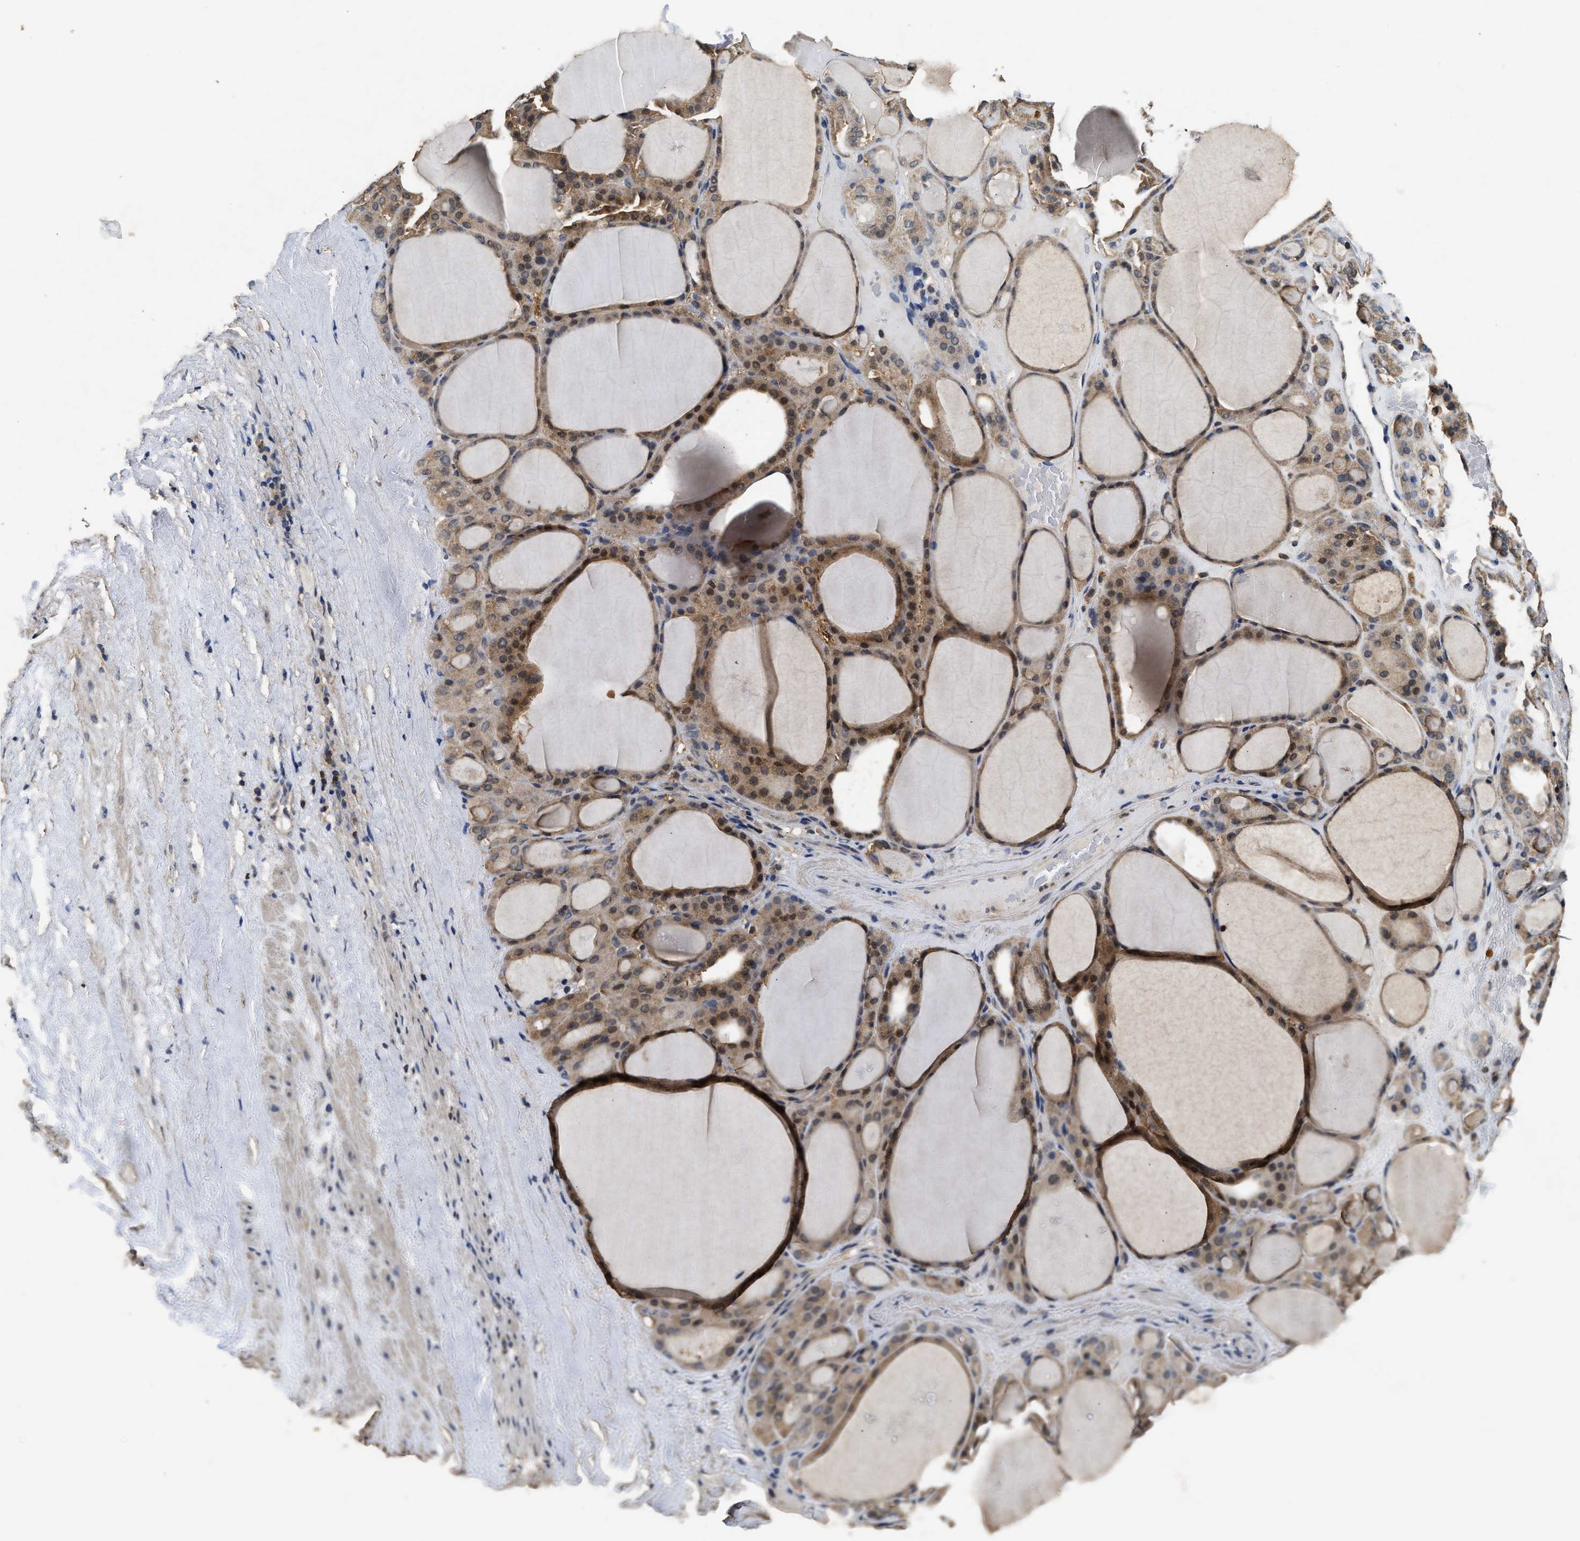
{"staining": {"intensity": "moderate", "quantity": ">75%", "location": "cytoplasmic/membranous,nuclear"}, "tissue": "thyroid gland", "cell_type": "Glandular cells", "image_type": "normal", "snomed": [{"axis": "morphology", "description": "Normal tissue, NOS"}, {"axis": "morphology", "description": "Carcinoma, NOS"}, {"axis": "topography", "description": "Thyroid gland"}], "caption": "Thyroid gland stained with a brown dye demonstrates moderate cytoplasmic/membranous,nuclear positive staining in about >75% of glandular cells.", "gene": "ACAT2", "patient": {"sex": "female", "age": 86}}